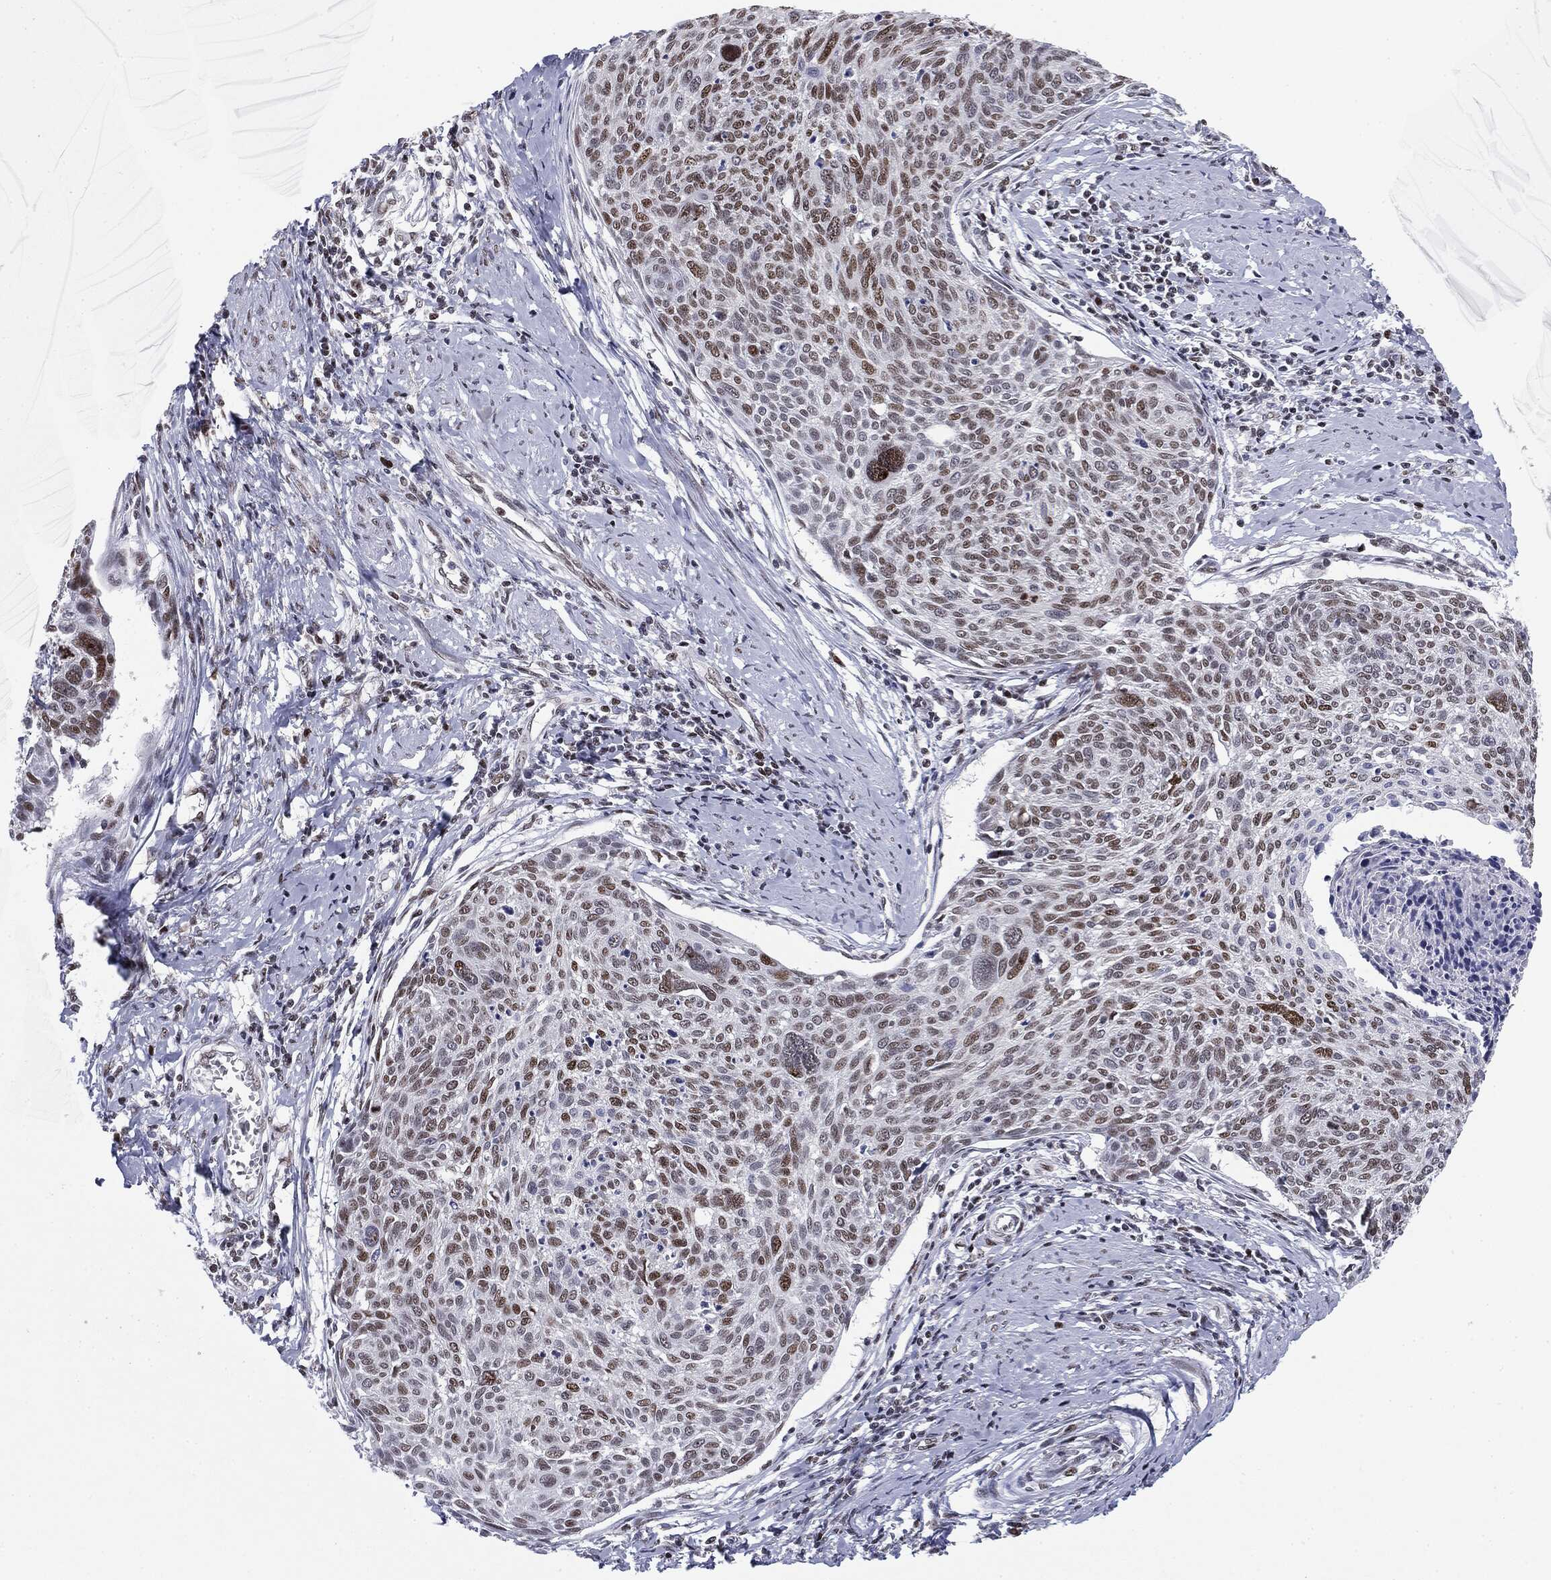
{"staining": {"intensity": "moderate", "quantity": ">75%", "location": "nuclear"}, "tissue": "cervical cancer", "cell_type": "Tumor cells", "image_type": "cancer", "snomed": [{"axis": "morphology", "description": "Squamous cell carcinoma, NOS"}, {"axis": "topography", "description": "Cervix"}], "caption": "Immunohistochemical staining of human cervical squamous cell carcinoma reveals medium levels of moderate nuclear protein positivity in about >75% of tumor cells. The staining is performed using DAB brown chromogen to label protein expression. The nuclei are counter-stained blue using hematoxylin.", "gene": "MDC1", "patient": {"sex": "female", "age": 49}}